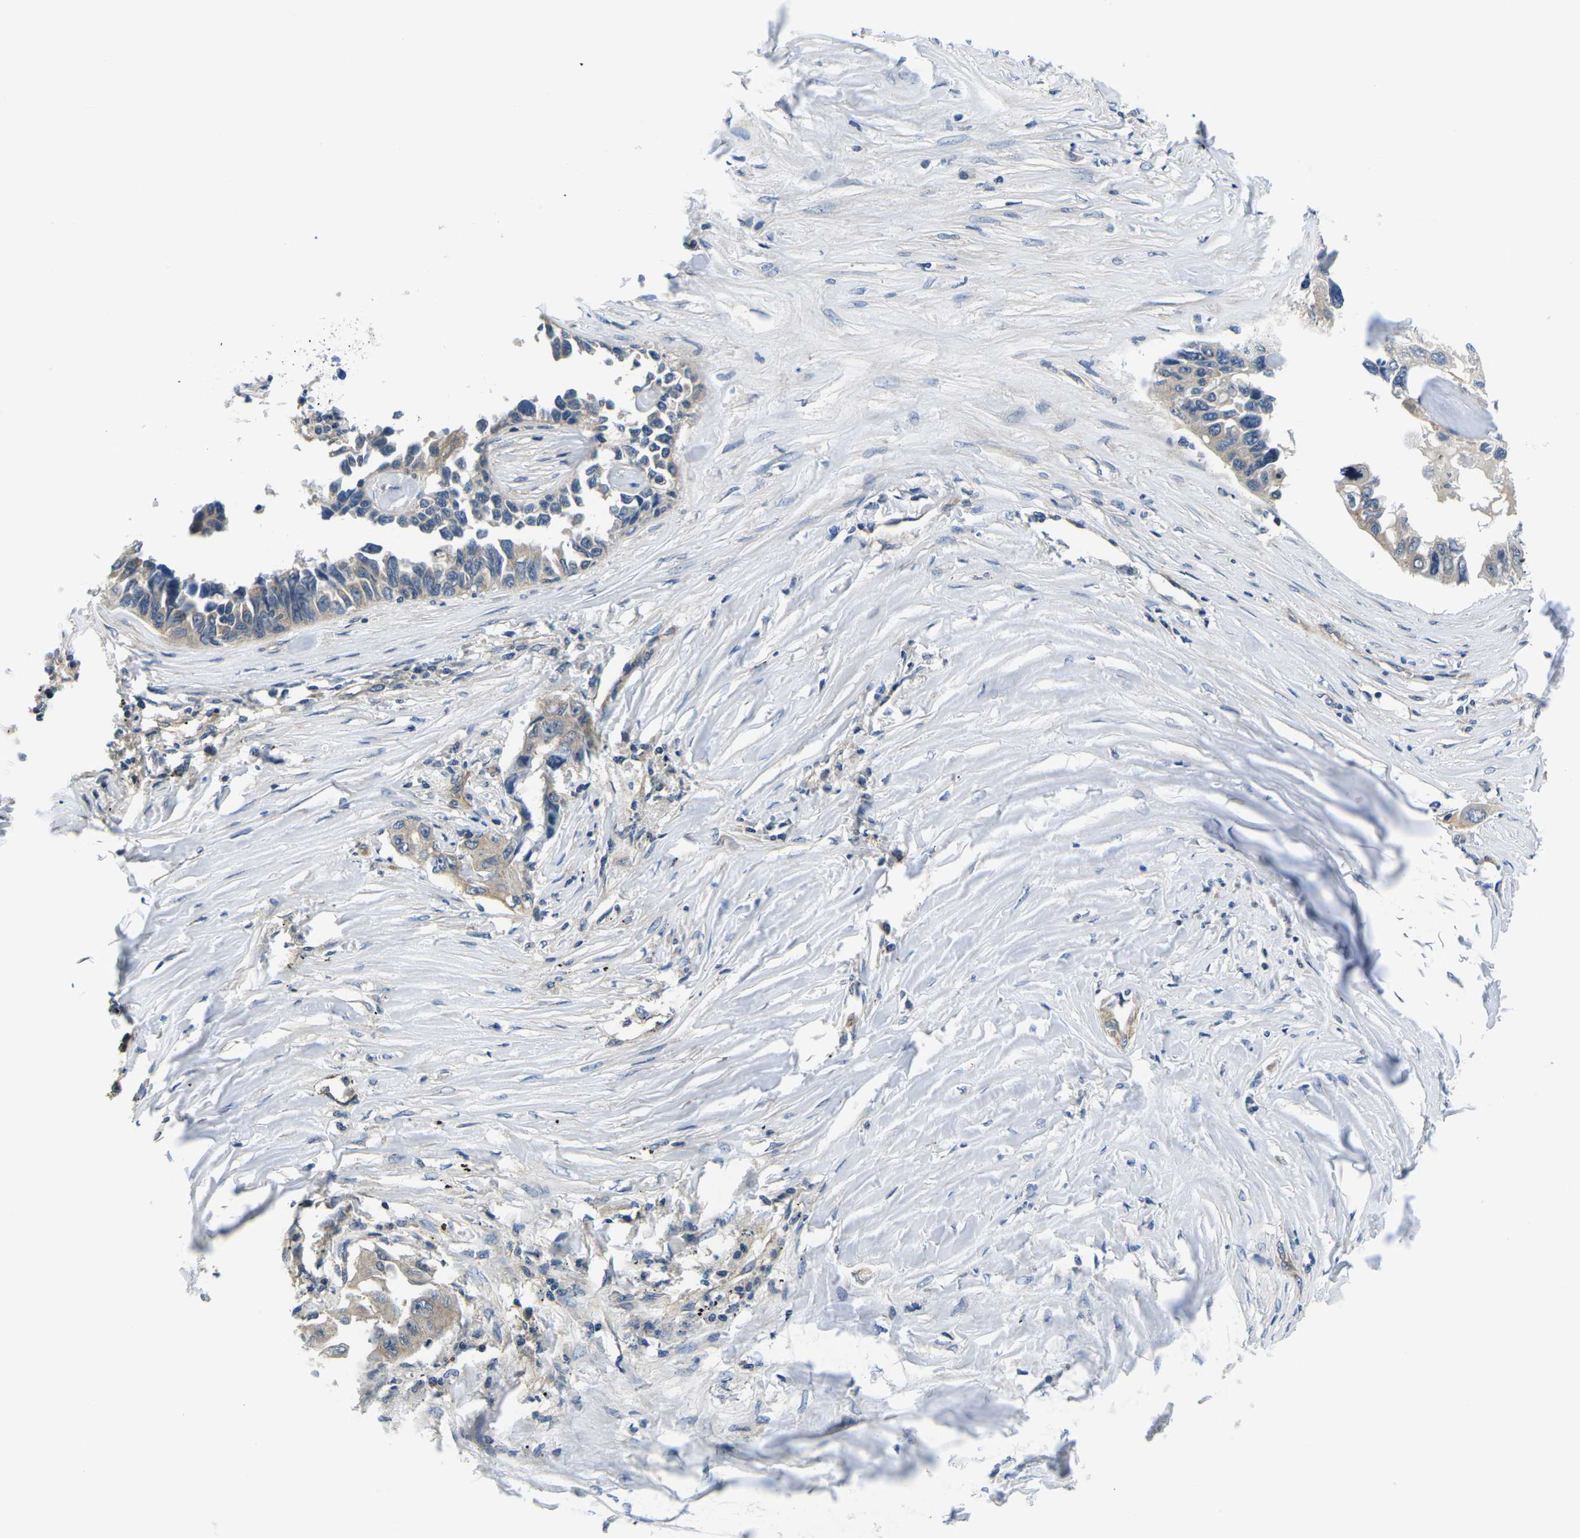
{"staining": {"intensity": "weak", "quantity": "25%-75%", "location": "cytoplasmic/membranous"}, "tissue": "lung cancer", "cell_type": "Tumor cells", "image_type": "cancer", "snomed": [{"axis": "morphology", "description": "Adenocarcinoma, NOS"}, {"axis": "topography", "description": "Lung"}], "caption": "Lung cancer (adenocarcinoma) stained with a brown dye shows weak cytoplasmic/membranous positive positivity in about 25%-75% of tumor cells.", "gene": "GSK3B", "patient": {"sex": "female", "age": 51}}